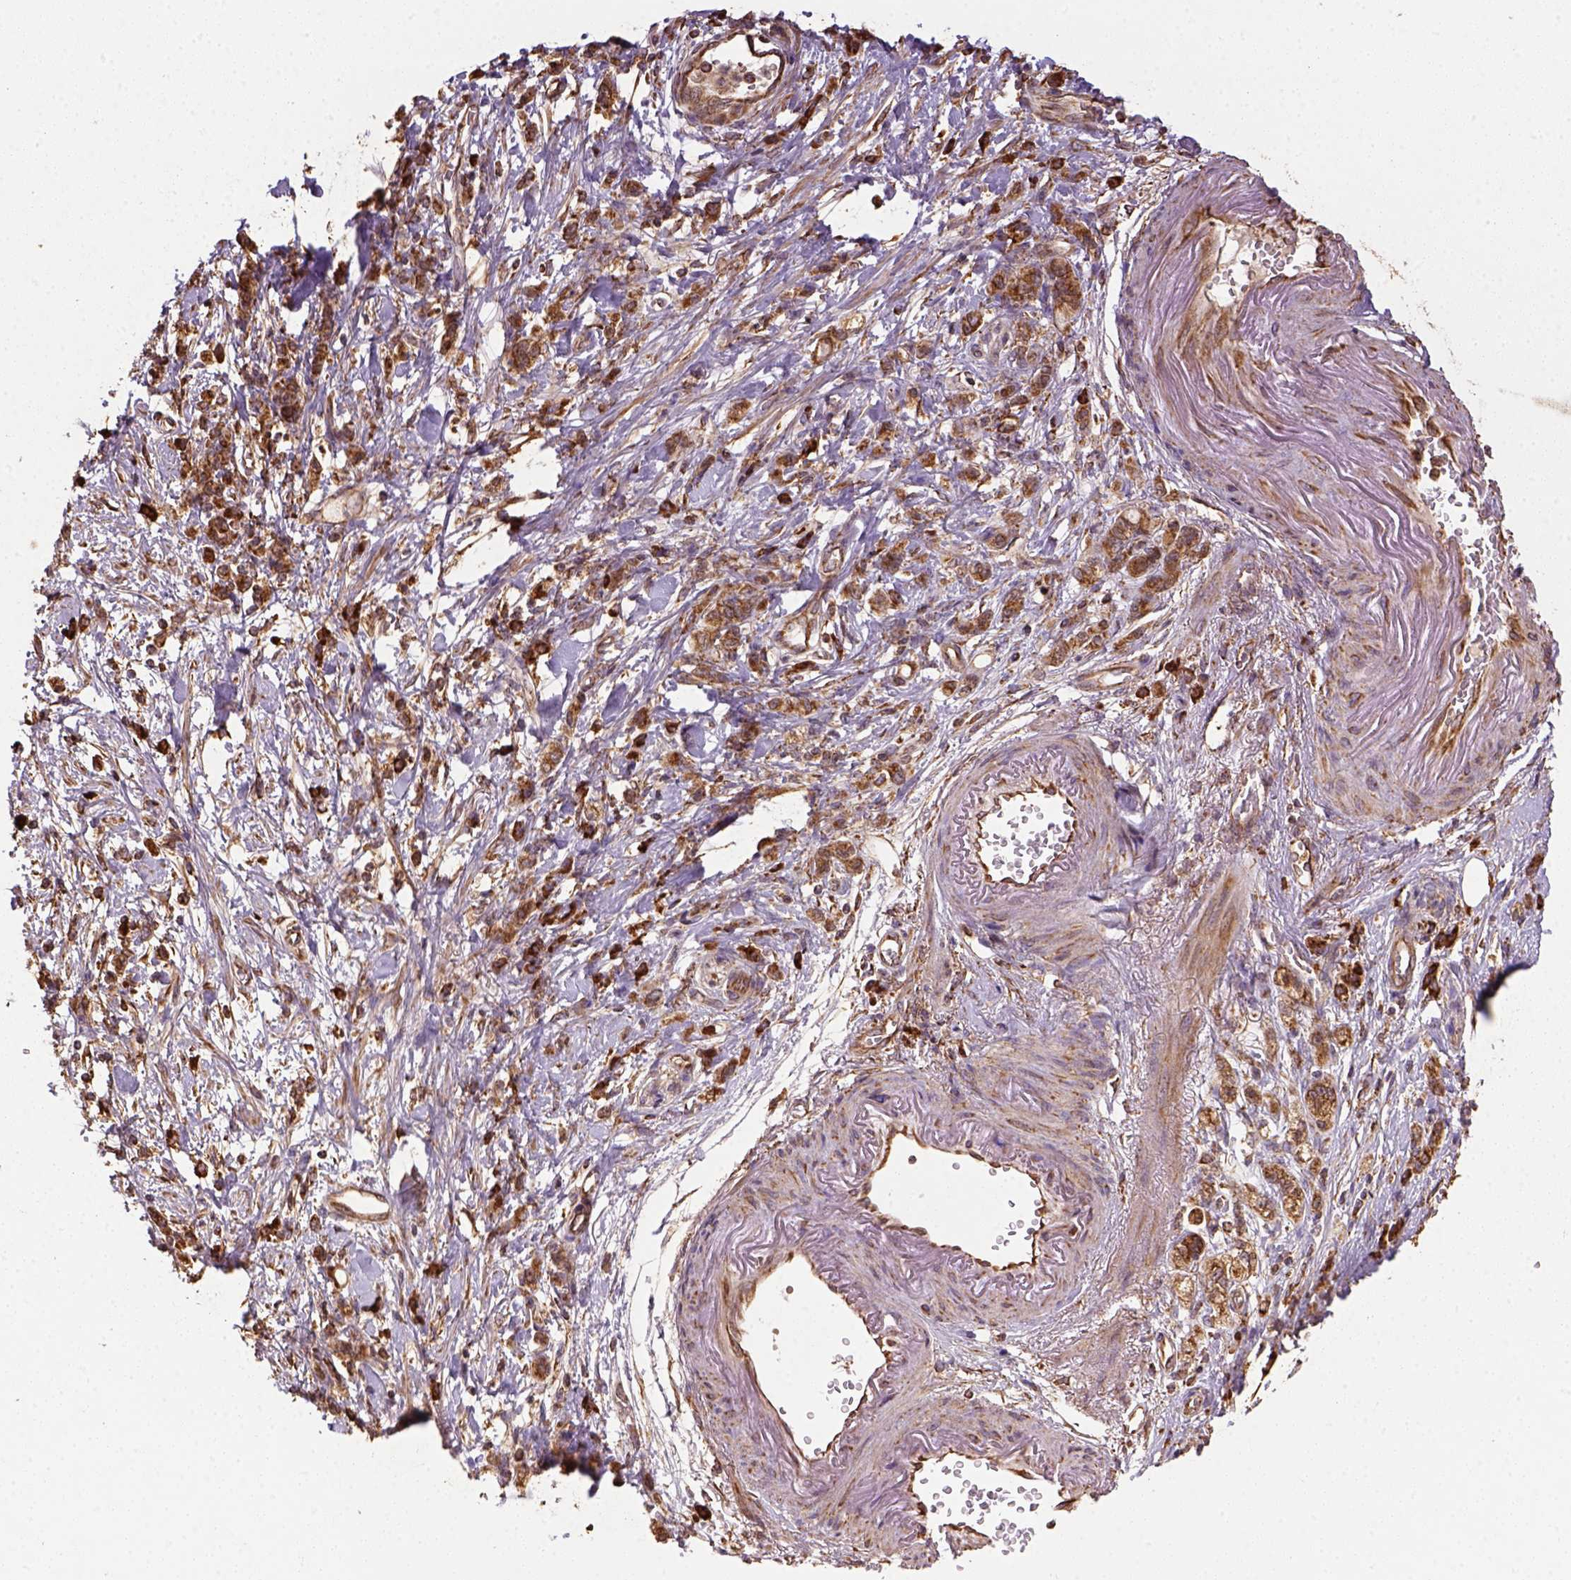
{"staining": {"intensity": "strong", "quantity": ">75%", "location": "cytoplasmic/membranous"}, "tissue": "stomach cancer", "cell_type": "Tumor cells", "image_type": "cancer", "snomed": [{"axis": "morphology", "description": "Adenocarcinoma, NOS"}, {"axis": "topography", "description": "Stomach"}], "caption": "Stomach adenocarcinoma was stained to show a protein in brown. There is high levels of strong cytoplasmic/membranous positivity in about >75% of tumor cells.", "gene": "MAPK8IP3", "patient": {"sex": "male", "age": 77}}